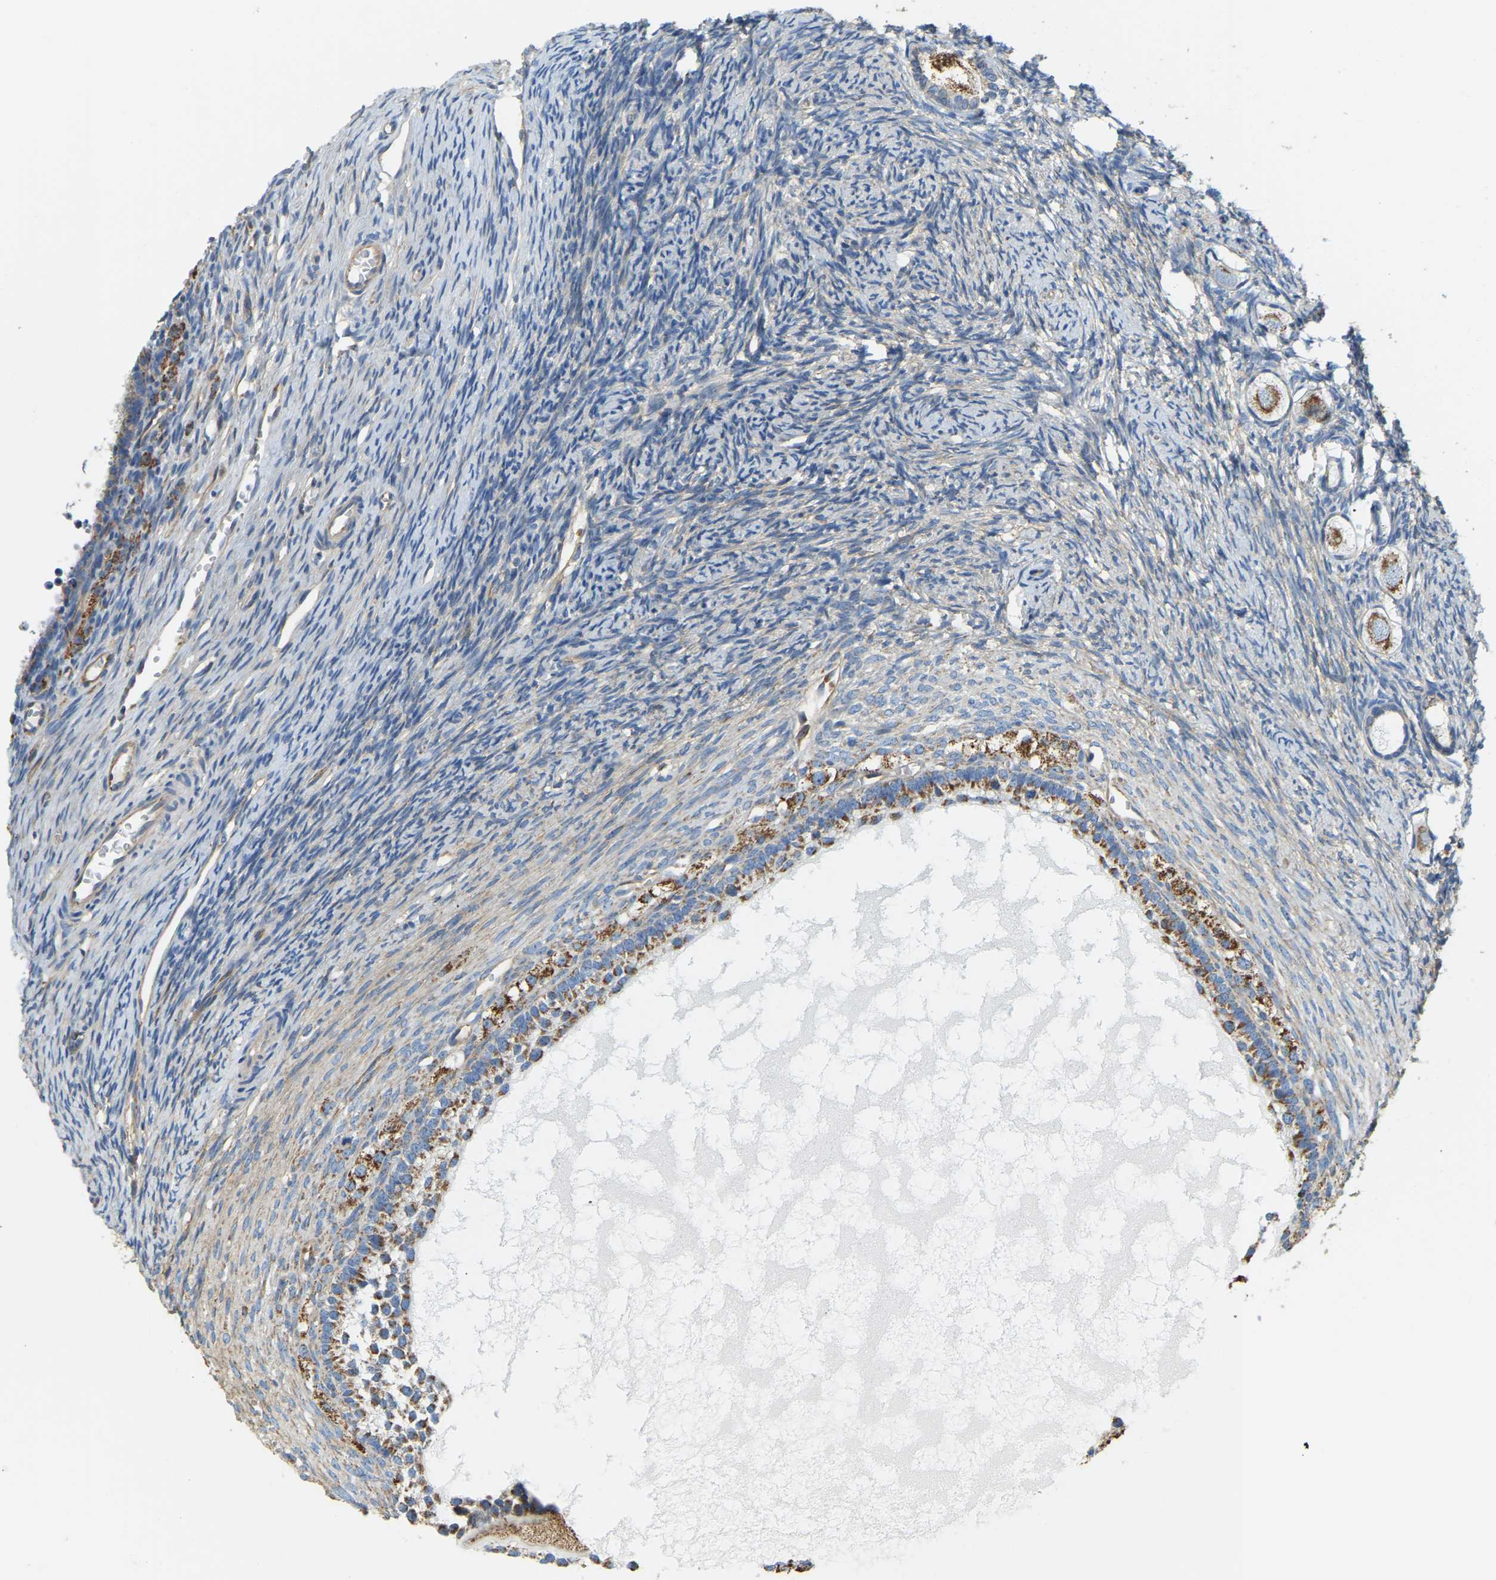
{"staining": {"intensity": "moderate", "quantity": ">75%", "location": "cytoplasmic/membranous"}, "tissue": "ovary", "cell_type": "Follicle cells", "image_type": "normal", "snomed": [{"axis": "morphology", "description": "Normal tissue, NOS"}, {"axis": "topography", "description": "Ovary"}], "caption": "Immunohistochemical staining of unremarkable human ovary demonstrates moderate cytoplasmic/membranous protein expression in approximately >75% of follicle cells. (DAB (3,3'-diaminobenzidine) IHC with brightfield microscopy, high magnification).", "gene": "AHNAK", "patient": {"sex": "female", "age": 27}}